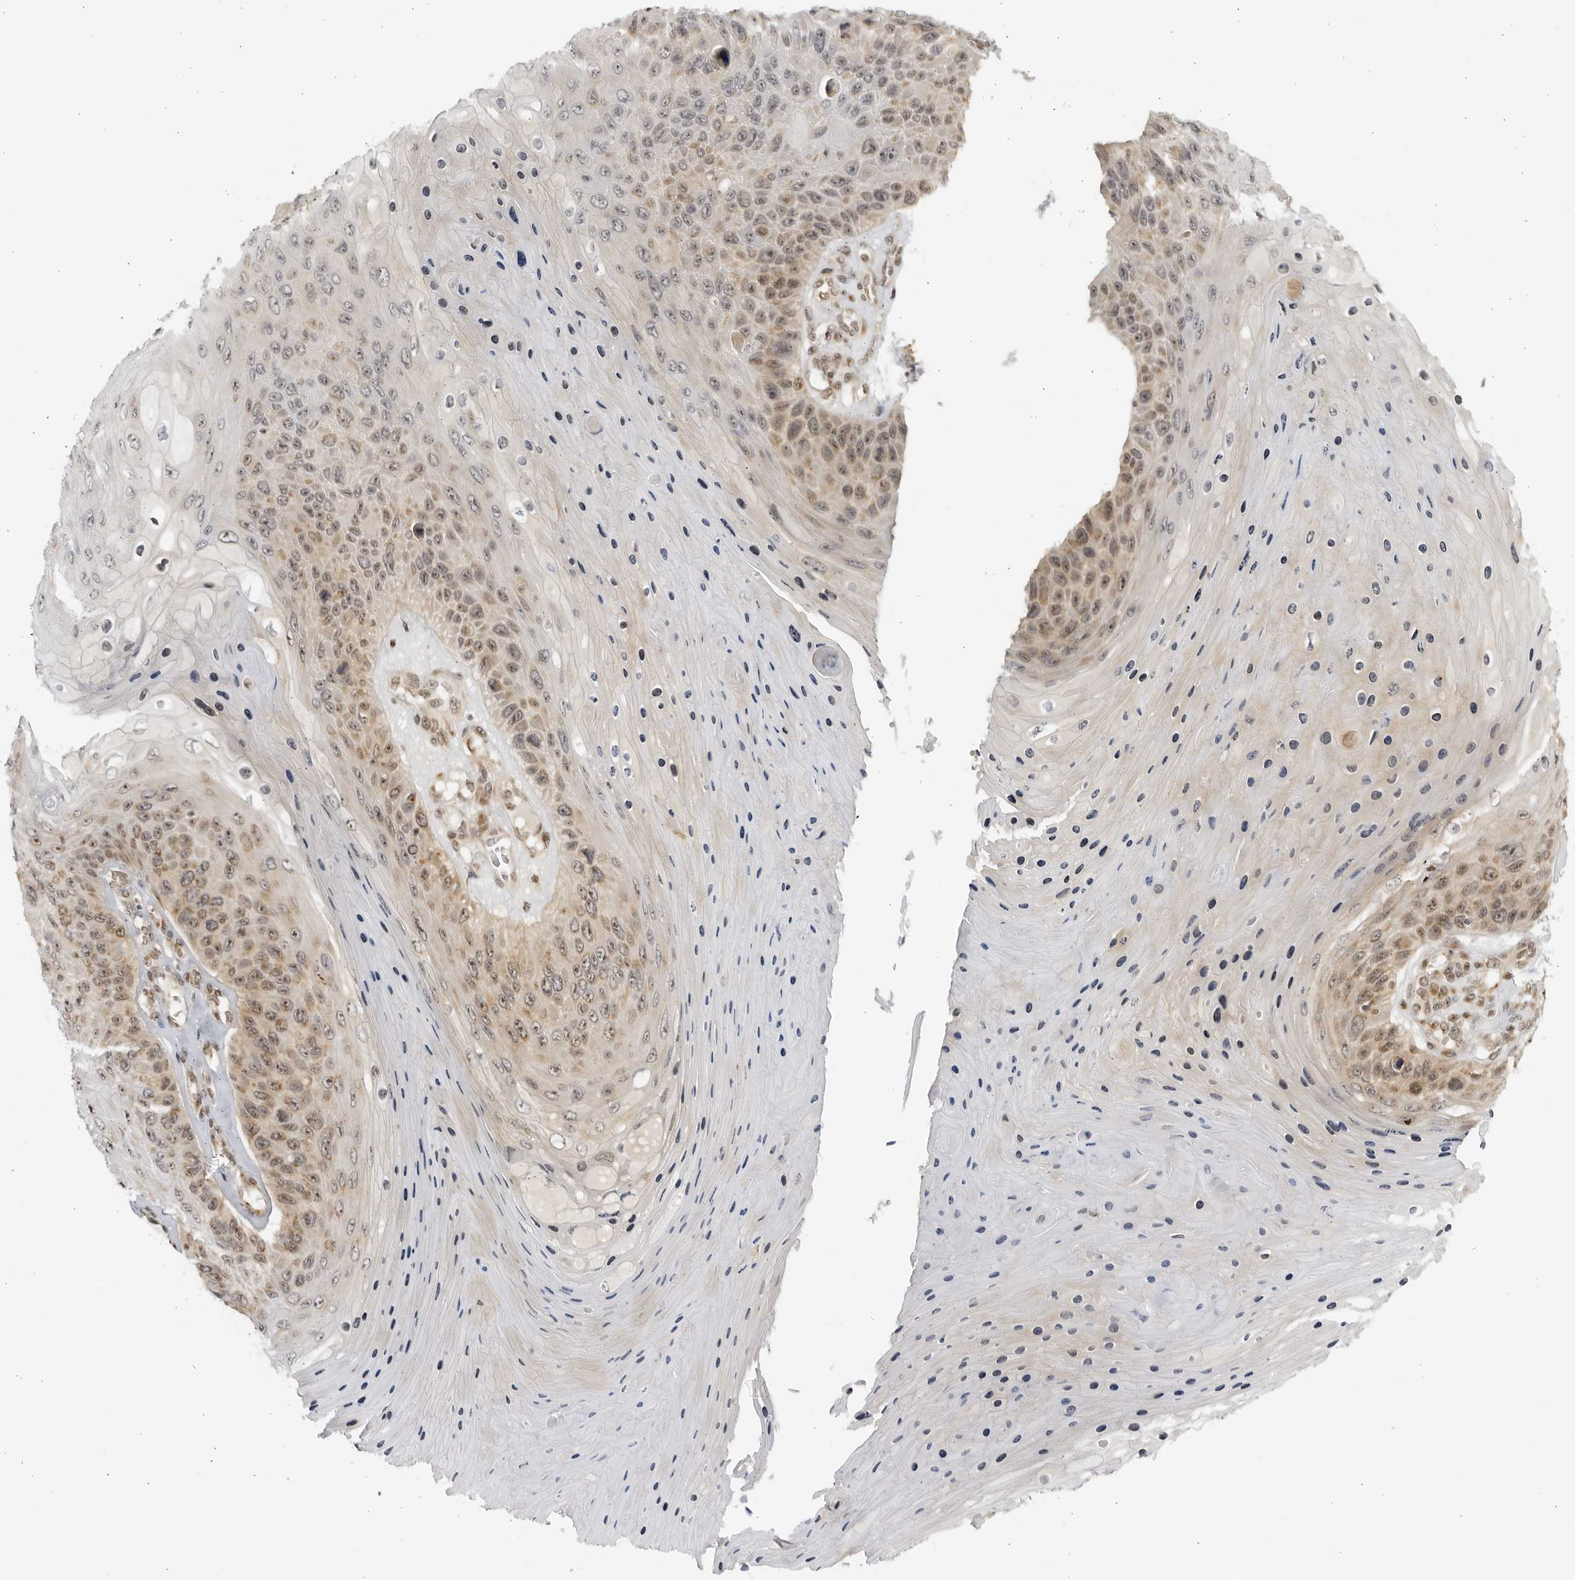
{"staining": {"intensity": "weak", "quantity": ">75%", "location": "cytoplasmic/membranous,nuclear"}, "tissue": "skin cancer", "cell_type": "Tumor cells", "image_type": "cancer", "snomed": [{"axis": "morphology", "description": "Squamous cell carcinoma, NOS"}, {"axis": "topography", "description": "Skin"}], "caption": "High-power microscopy captured an IHC image of skin cancer, revealing weak cytoplasmic/membranous and nuclear positivity in approximately >75% of tumor cells.", "gene": "RASGEF1C", "patient": {"sex": "female", "age": 88}}